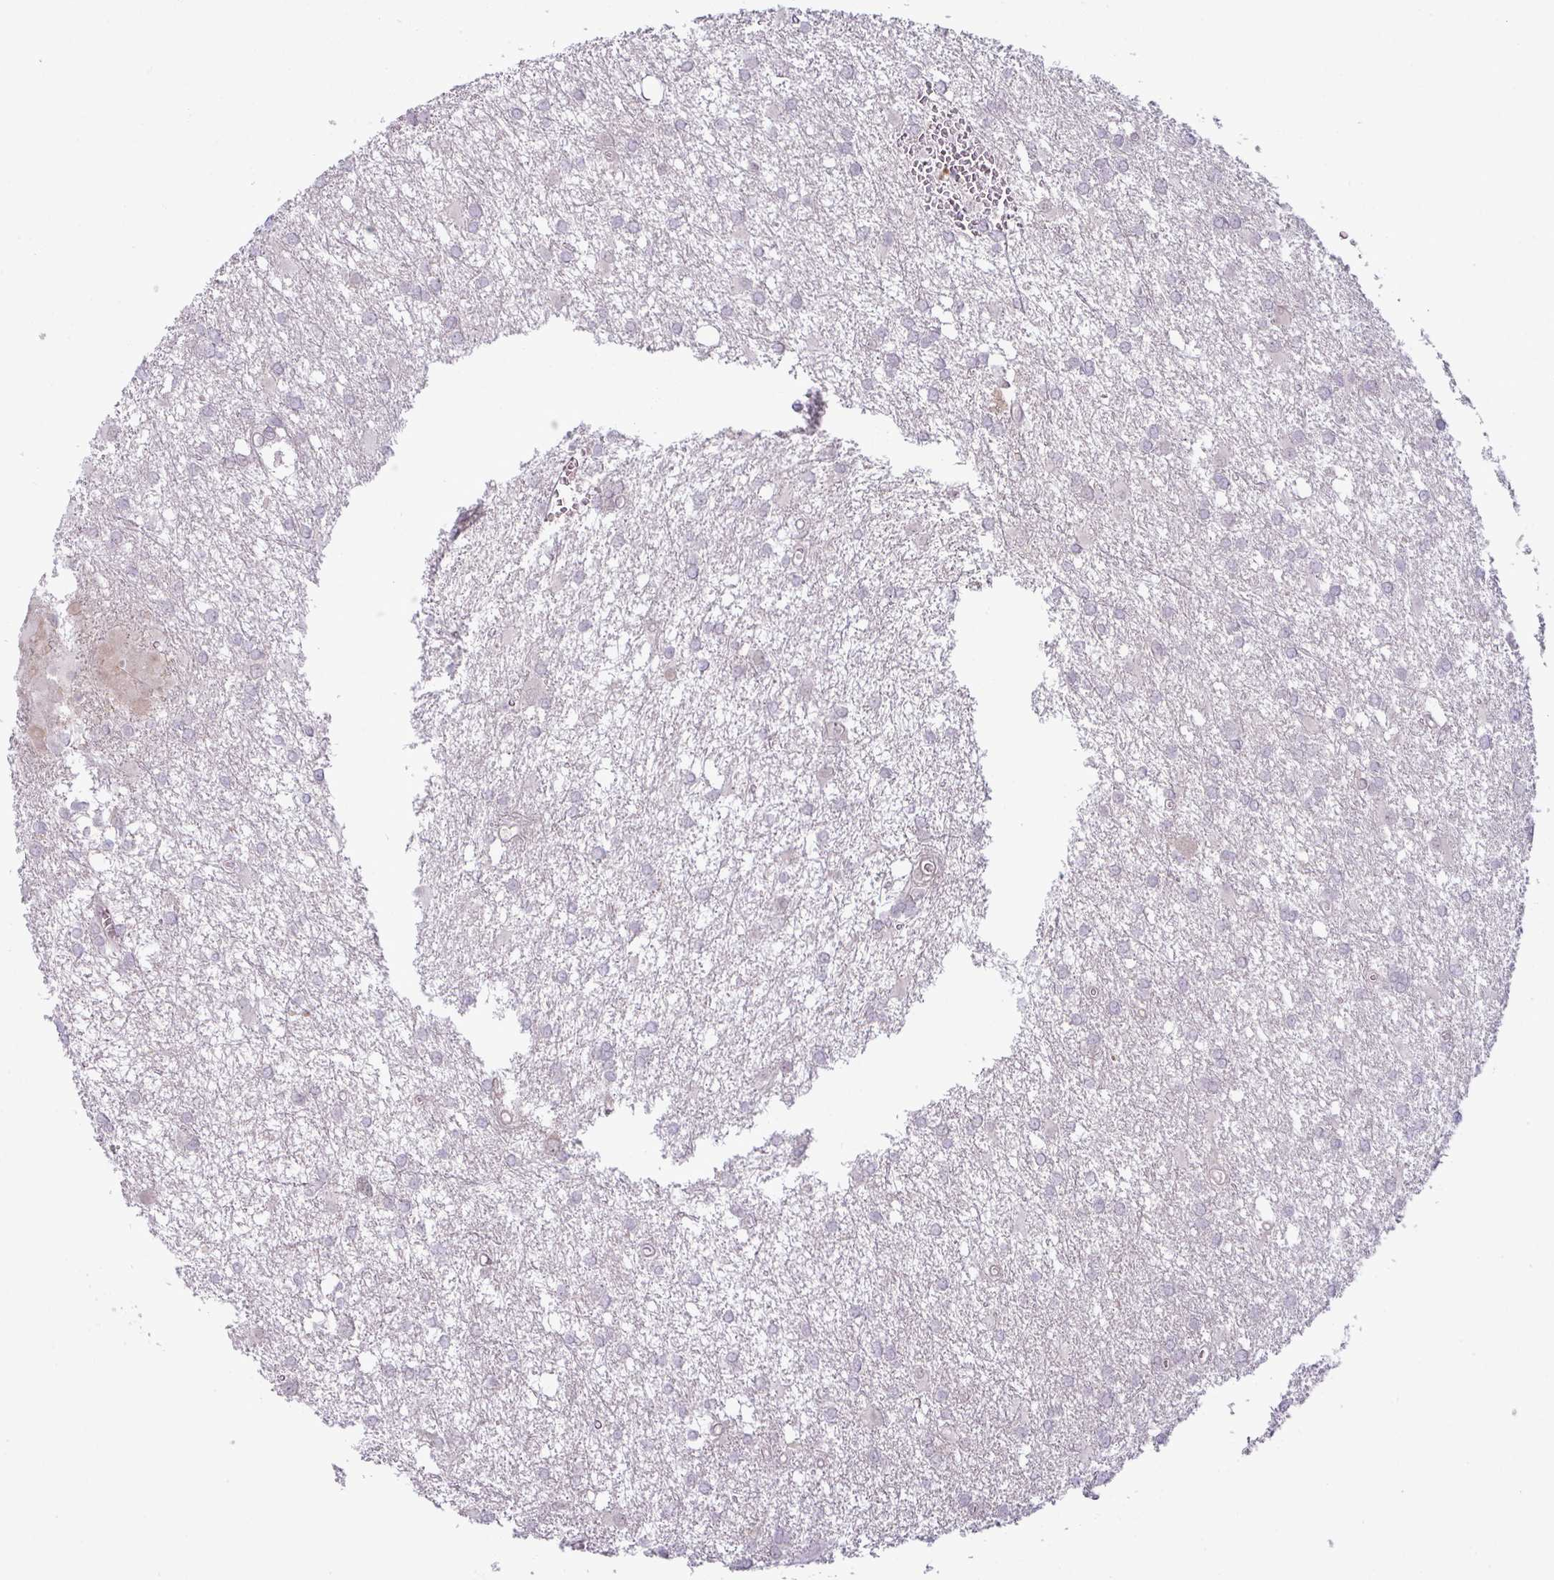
{"staining": {"intensity": "negative", "quantity": "none", "location": "none"}, "tissue": "glioma", "cell_type": "Tumor cells", "image_type": "cancer", "snomed": [{"axis": "morphology", "description": "Glioma, malignant, High grade"}, {"axis": "topography", "description": "Brain"}], "caption": "Immunohistochemistry (IHC) micrograph of neoplastic tissue: glioma stained with DAB shows no significant protein staining in tumor cells.", "gene": "CCDC144A", "patient": {"sex": "male", "age": 48}}